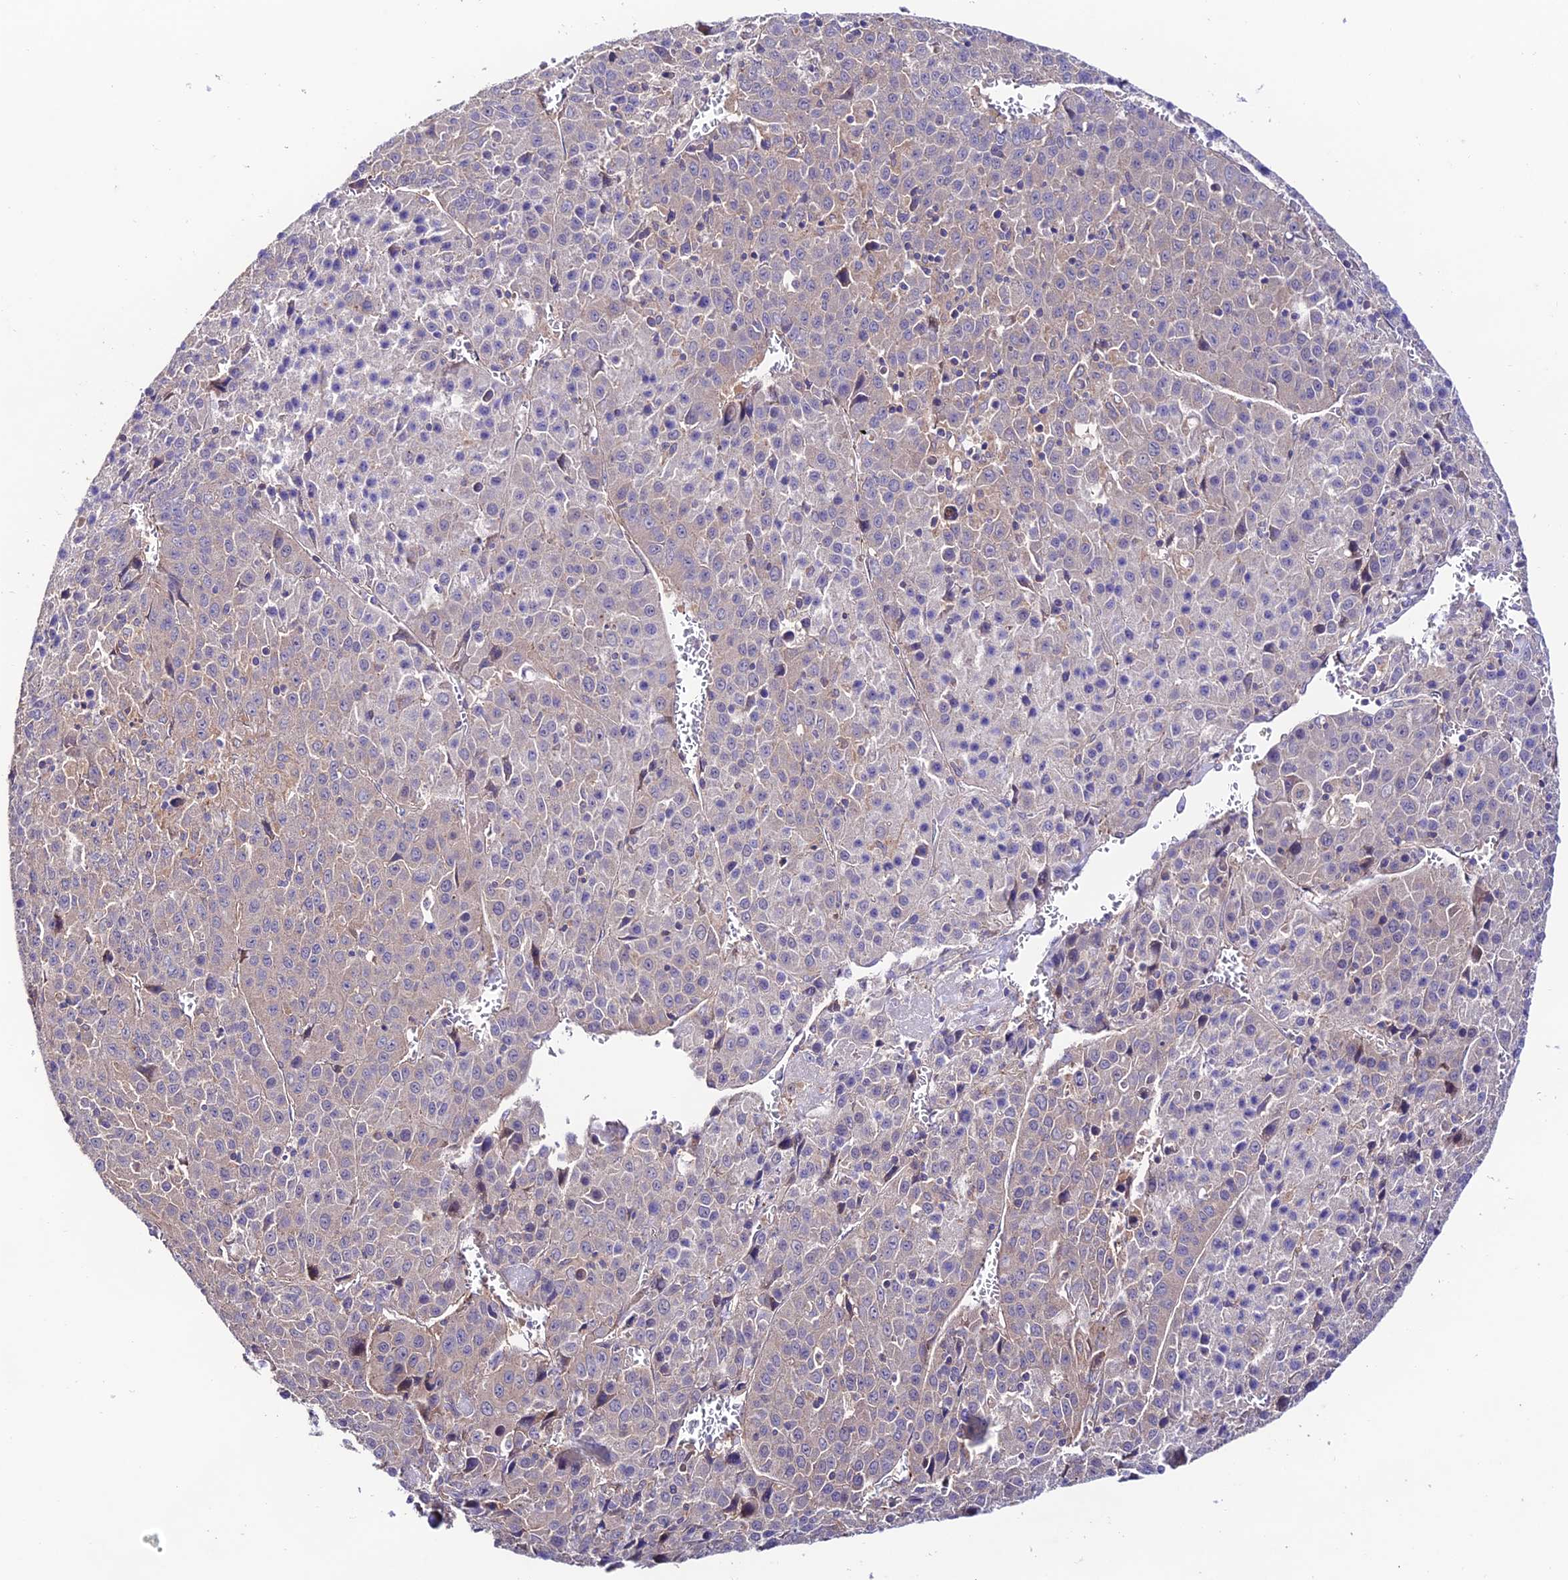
{"staining": {"intensity": "negative", "quantity": "none", "location": "none"}, "tissue": "liver cancer", "cell_type": "Tumor cells", "image_type": "cancer", "snomed": [{"axis": "morphology", "description": "Carcinoma, Hepatocellular, NOS"}, {"axis": "topography", "description": "Liver"}], "caption": "Hepatocellular carcinoma (liver) stained for a protein using immunohistochemistry exhibits no staining tumor cells.", "gene": "BRME1", "patient": {"sex": "female", "age": 53}}